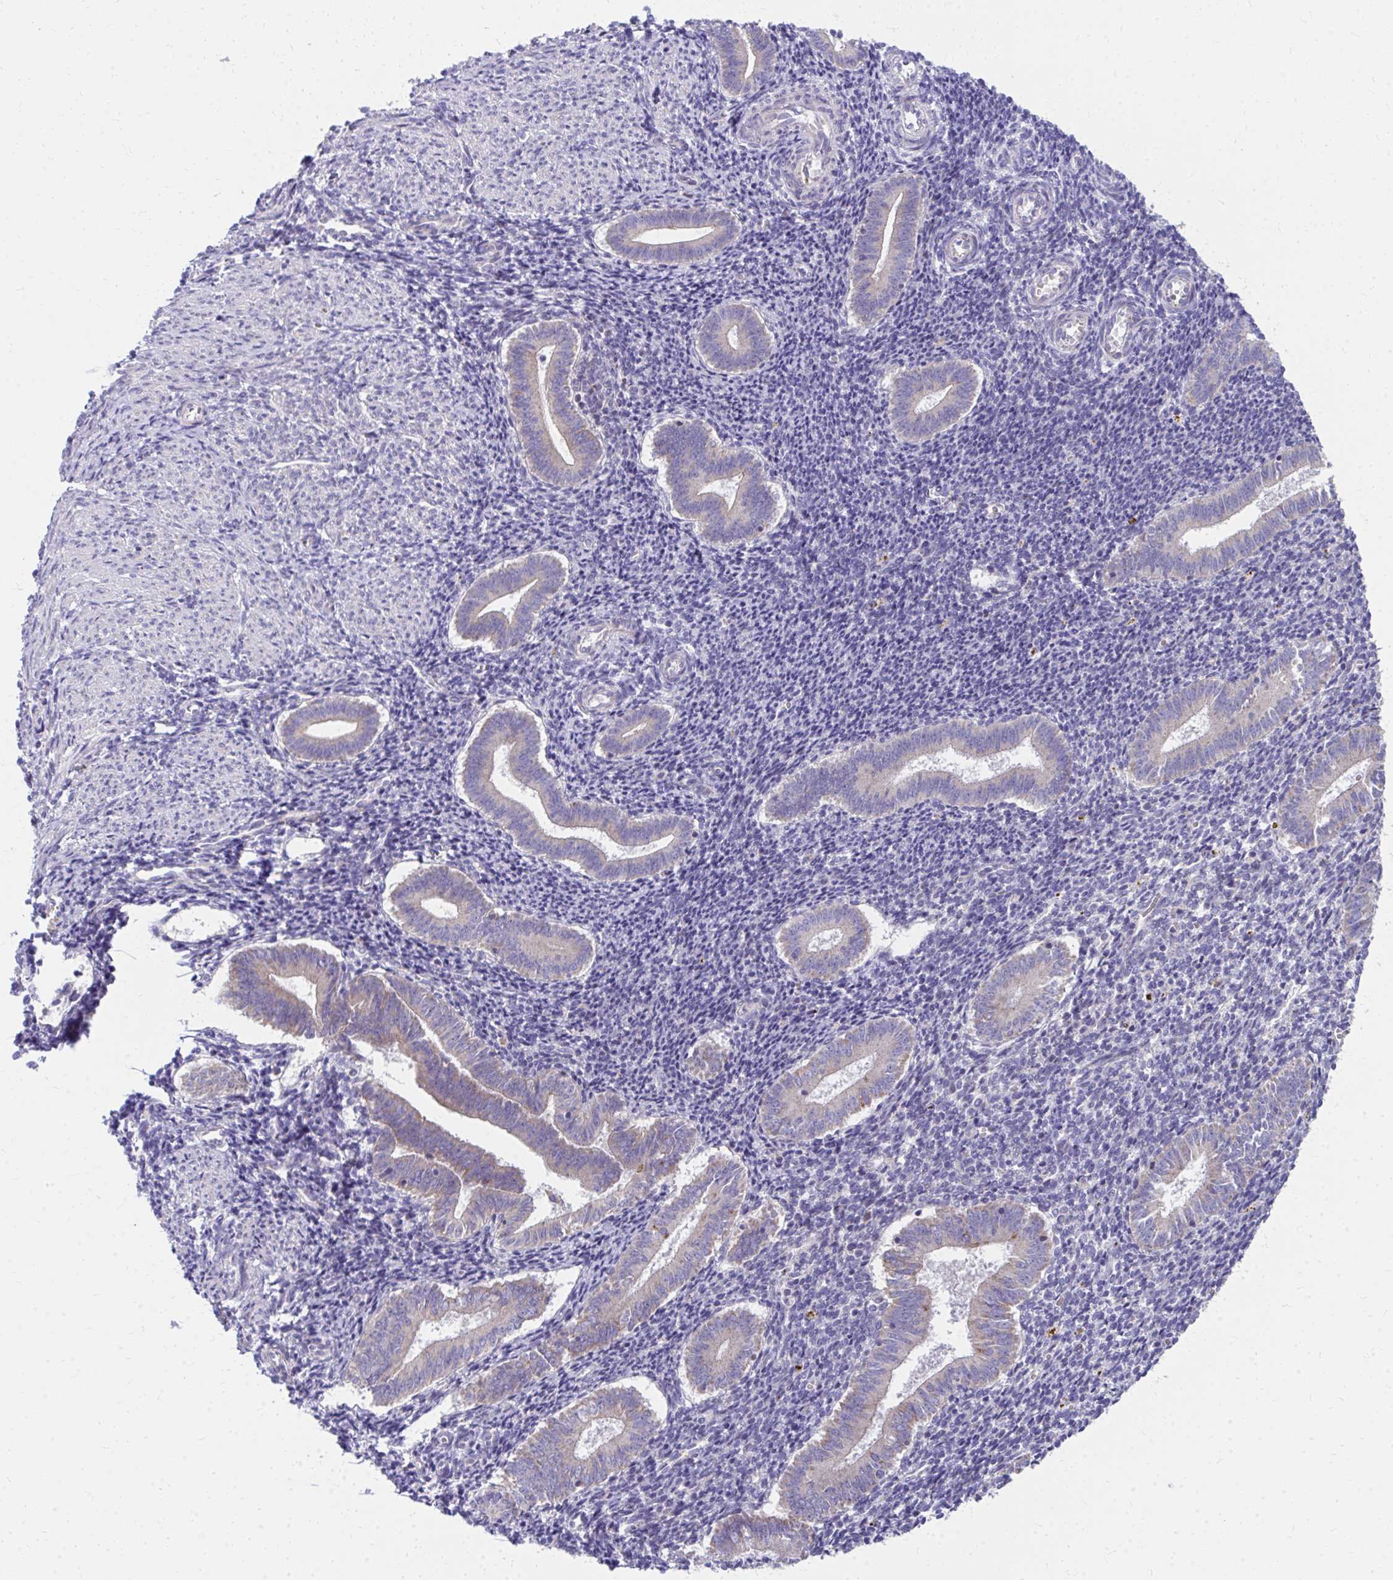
{"staining": {"intensity": "negative", "quantity": "none", "location": "none"}, "tissue": "endometrium", "cell_type": "Cells in endometrial stroma", "image_type": "normal", "snomed": [{"axis": "morphology", "description": "Normal tissue, NOS"}, {"axis": "topography", "description": "Endometrium"}], "caption": "An image of endometrium stained for a protein demonstrates no brown staining in cells in endometrial stroma. (Stains: DAB IHC with hematoxylin counter stain, Microscopy: brightfield microscopy at high magnification).", "gene": "IL37", "patient": {"sex": "female", "age": 25}}